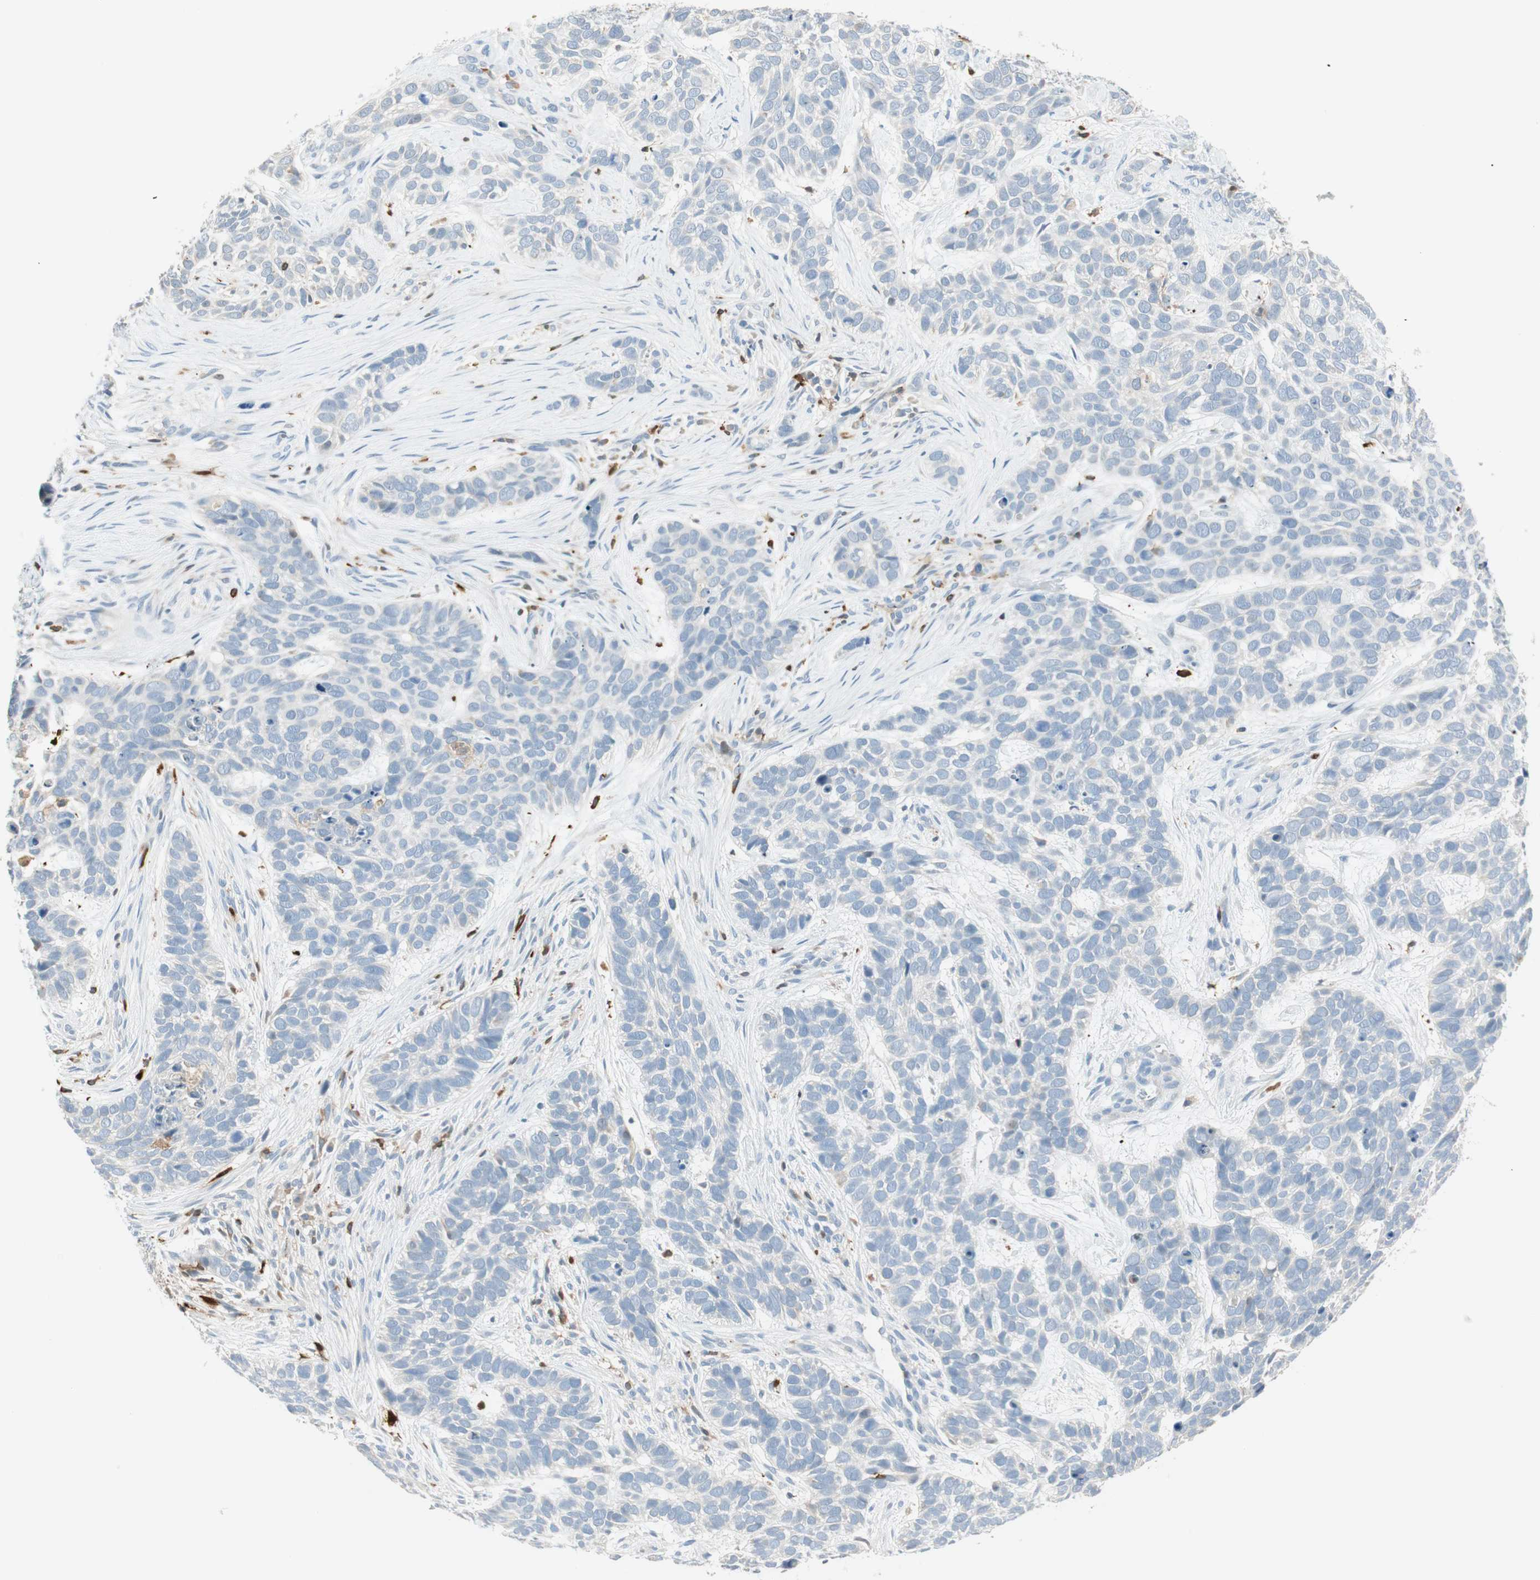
{"staining": {"intensity": "weak", "quantity": "25%-75%", "location": "cytoplasmic/membranous"}, "tissue": "skin cancer", "cell_type": "Tumor cells", "image_type": "cancer", "snomed": [{"axis": "morphology", "description": "Basal cell carcinoma"}, {"axis": "topography", "description": "Skin"}], "caption": "Weak cytoplasmic/membranous positivity is appreciated in about 25%-75% of tumor cells in skin cancer. (IHC, brightfield microscopy, high magnification).", "gene": "HPGD", "patient": {"sex": "male", "age": 87}}